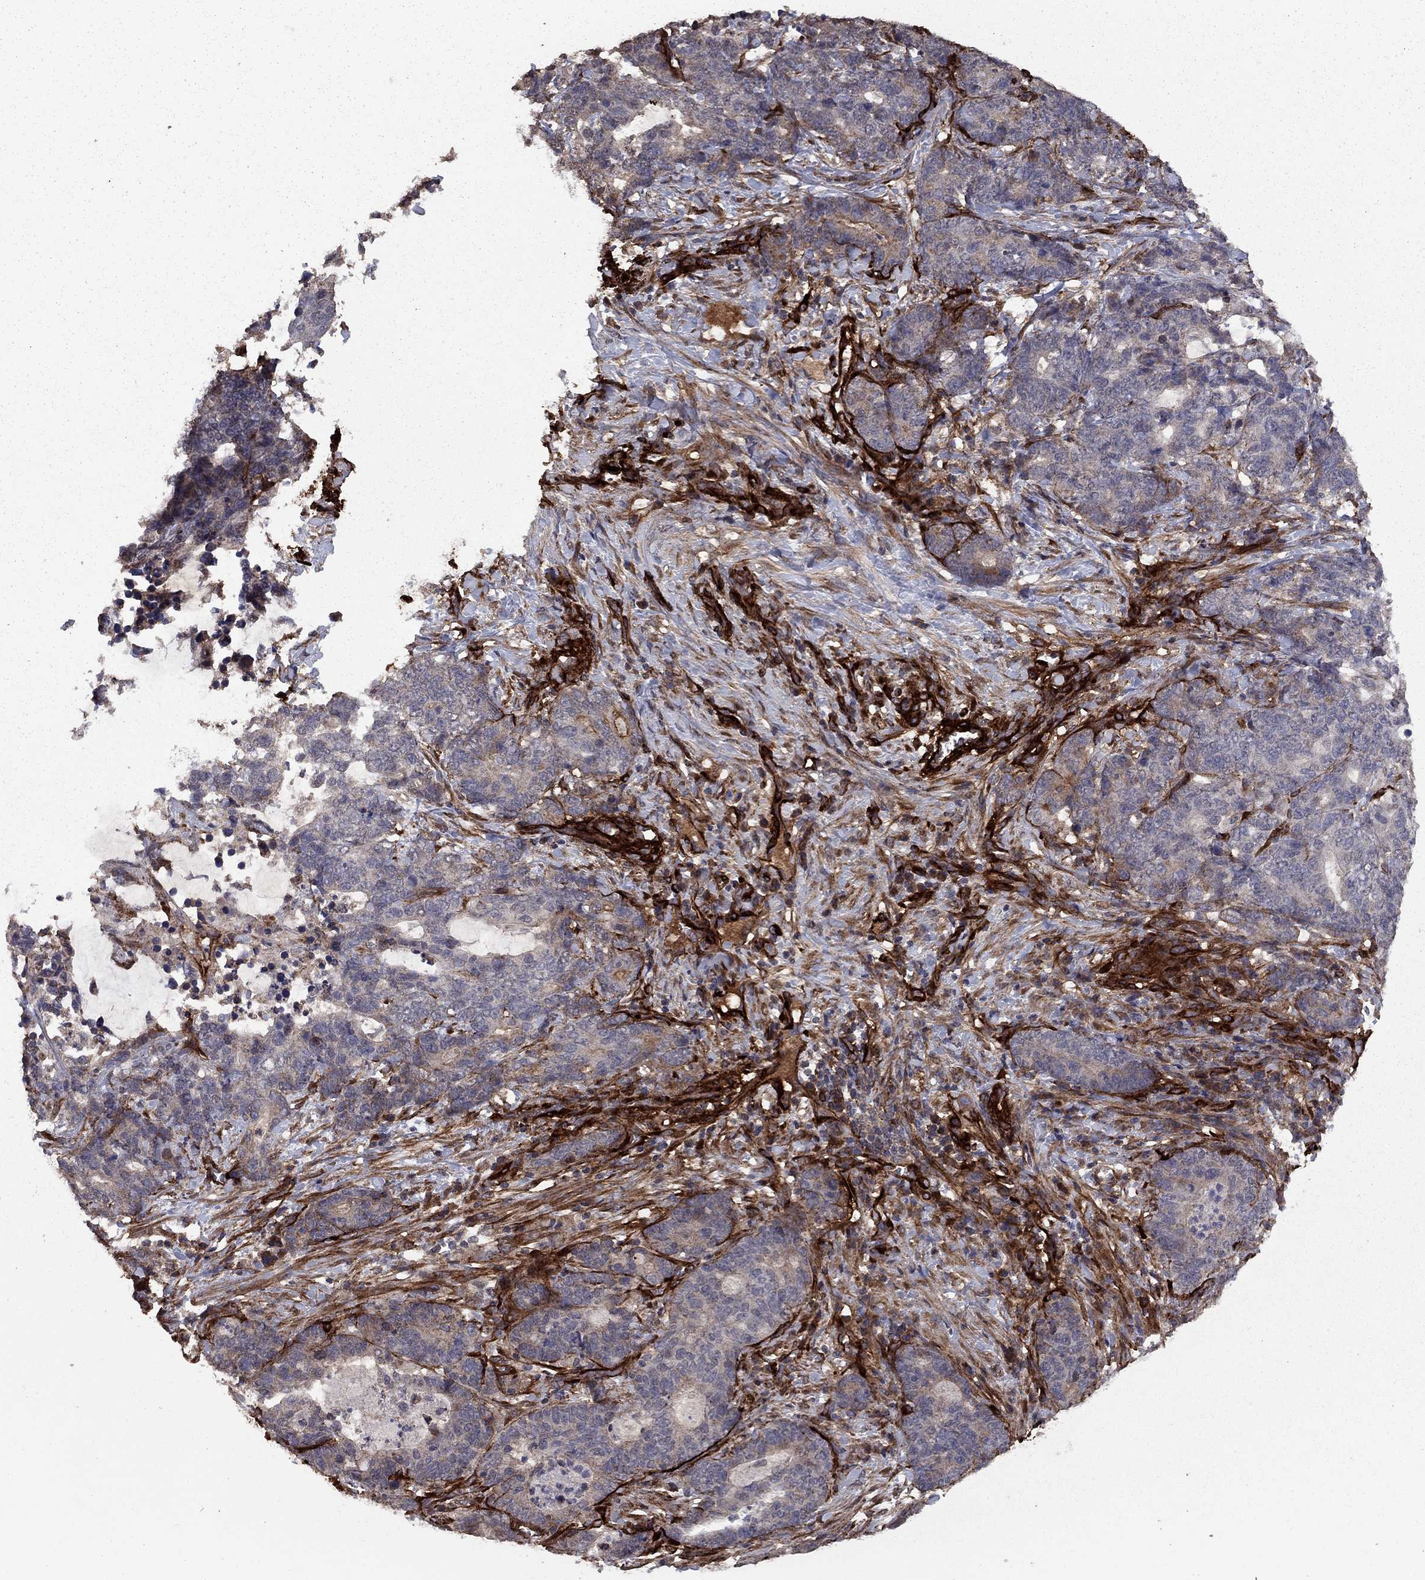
{"staining": {"intensity": "negative", "quantity": "none", "location": "none"}, "tissue": "stomach cancer", "cell_type": "Tumor cells", "image_type": "cancer", "snomed": [{"axis": "morphology", "description": "Normal tissue, NOS"}, {"axis": "morphology", "description": "Adenocarcinoma, NOS"}, {"axis": "topography", "description": "Stomach"}], "caption": "Image shows no significant protein positivity in tumor cells of adenocarcinoma (stomach).", "gene": "COL18A1", "patient": {"sex": "female", "age": 64}}